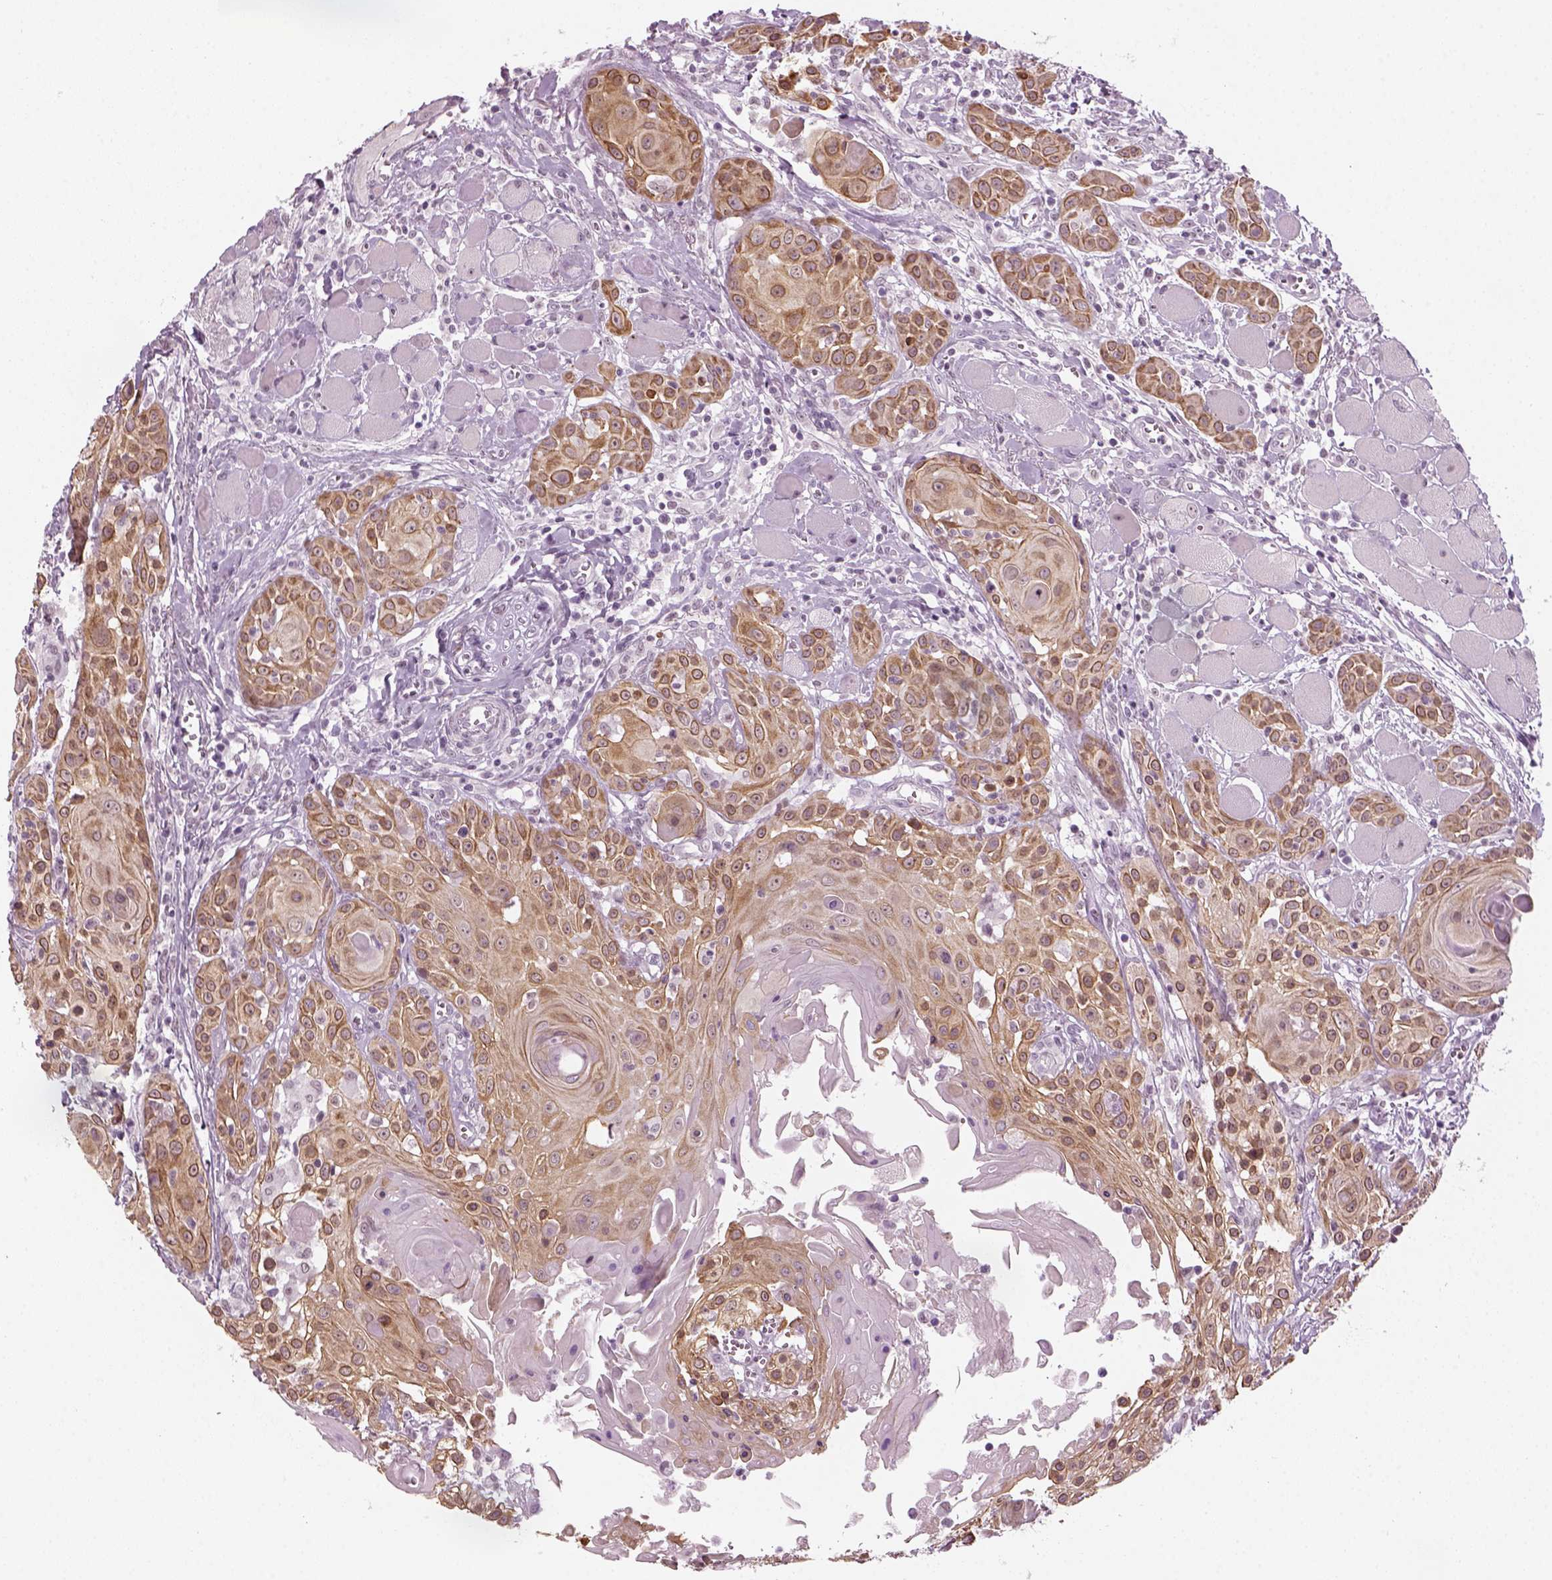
{"staining": {"intensity": "moderate", "quantity": ">75%", "location": "cytoplasmic/membranous"}, "tissue": "head and neck cancer", "cell_type": "Tumor cells", "image_type": "cancer", "snomed": [{"axis": "morphology", "description": "Squamous cell carcinoma, NOS"}, {"axis": "topography", "description": "Head-Neck"}], "caption": "A high-resolution micrograph shows immunohistochemistry (IHC) staining of squamous cell carcinoma (head and neck), which displays moderate cytoplasmic/membranous staining in approximately >75% of tumor cells.", "gene": "KRT75", "patient": {"sex": "female", "age": 80}}